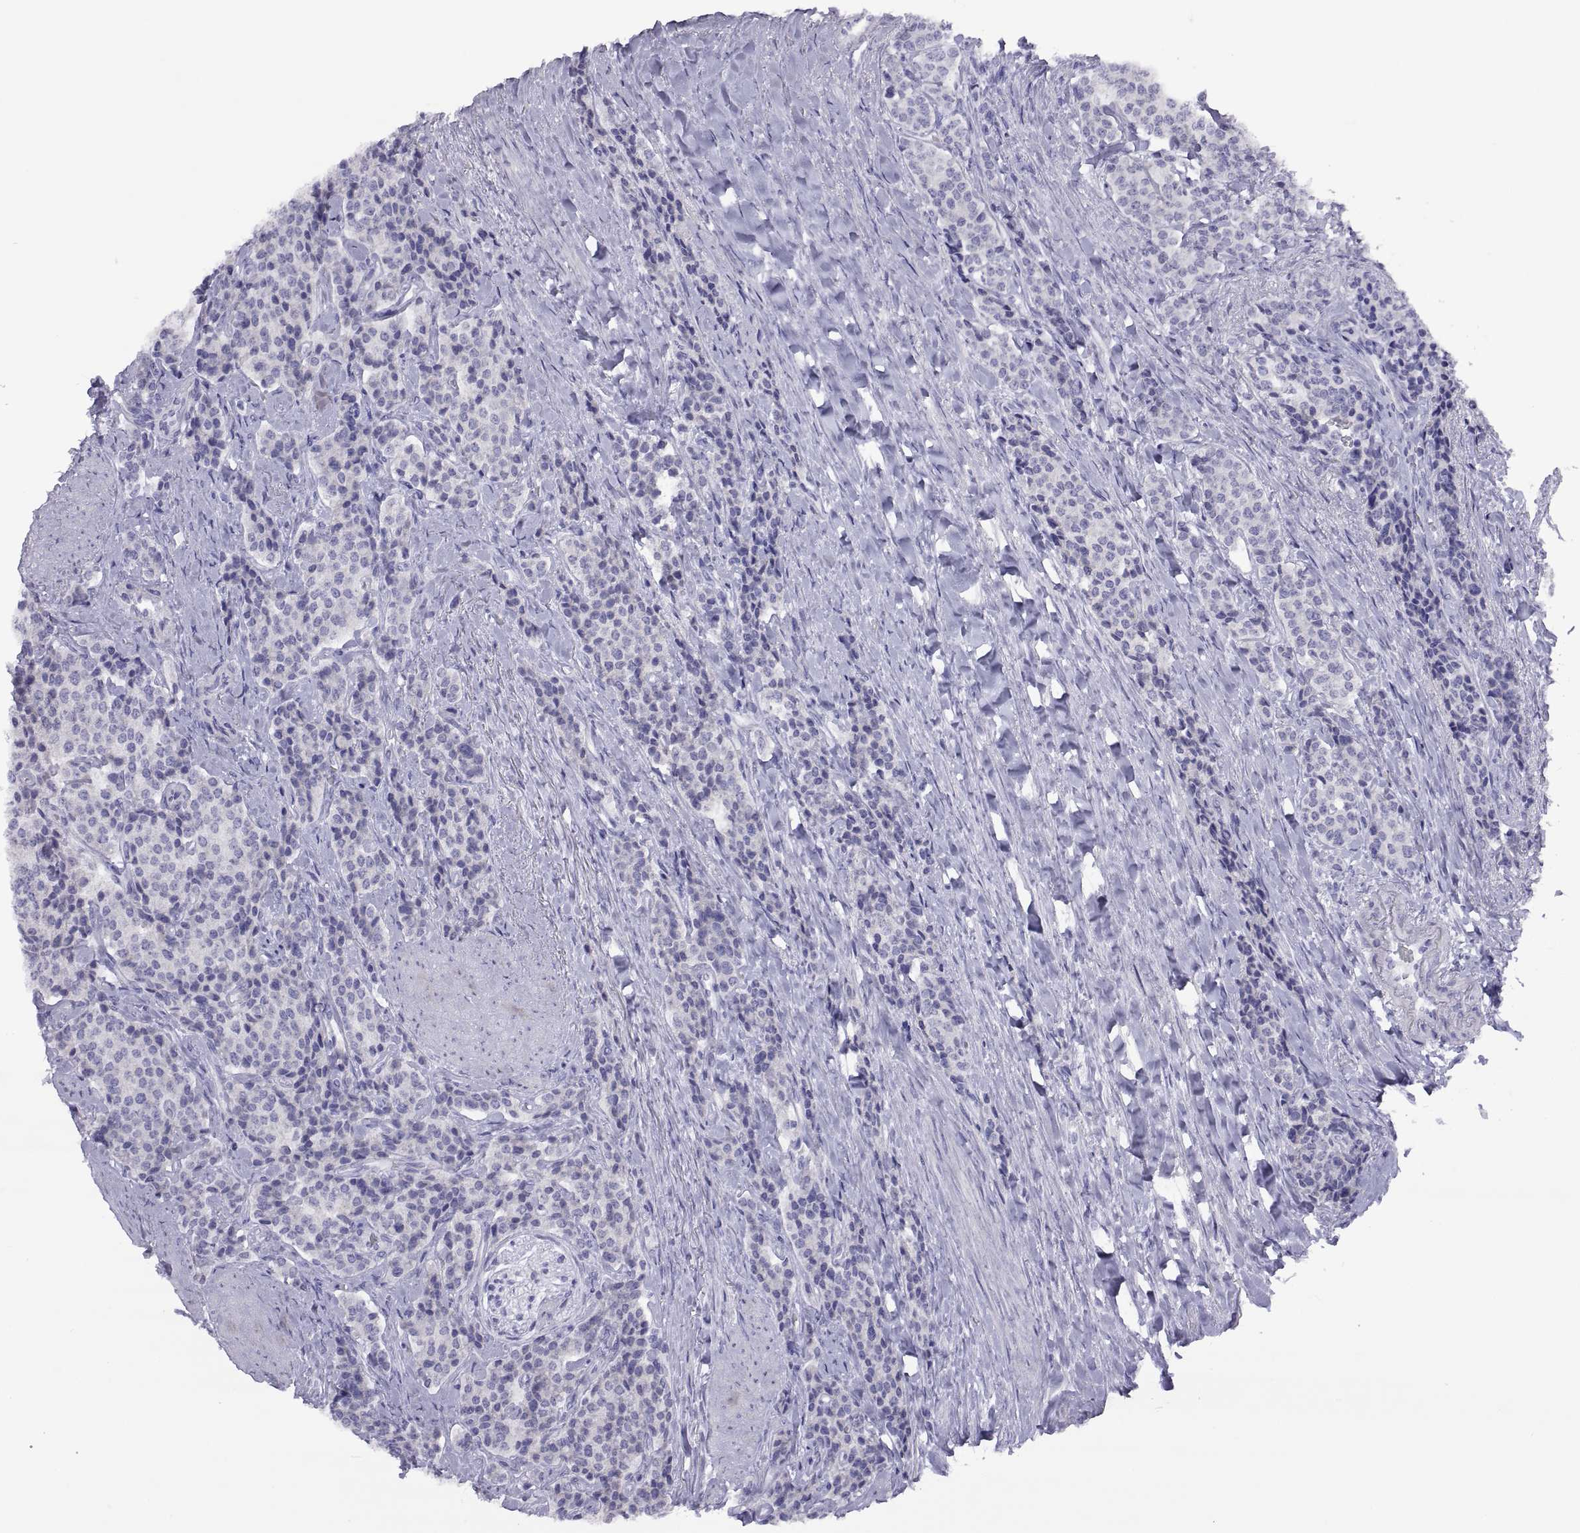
{"staining": {"intensity": "negative", "quantity": "none", "location": "none"}, "tissue": "carcinoid", "cell_type": "Tumor cells", "image_type": "cancer", "snomed": [{"axis": "morphology", "description": "Carcinoid, malignant, NOS"}, {"axis": "topography", "description": "Small intestine"}], "caption": "Immunohistochemical staining of carcinoid demonstrates no significant expression in tumor cells. The staining is performed using DAB (3,3'-diaminobenzidine) brown chromogen with nuclei counter-stained in using hematoxylin.", "gene": "VSX2", "patient": {"sex": "female", "age": 58}}